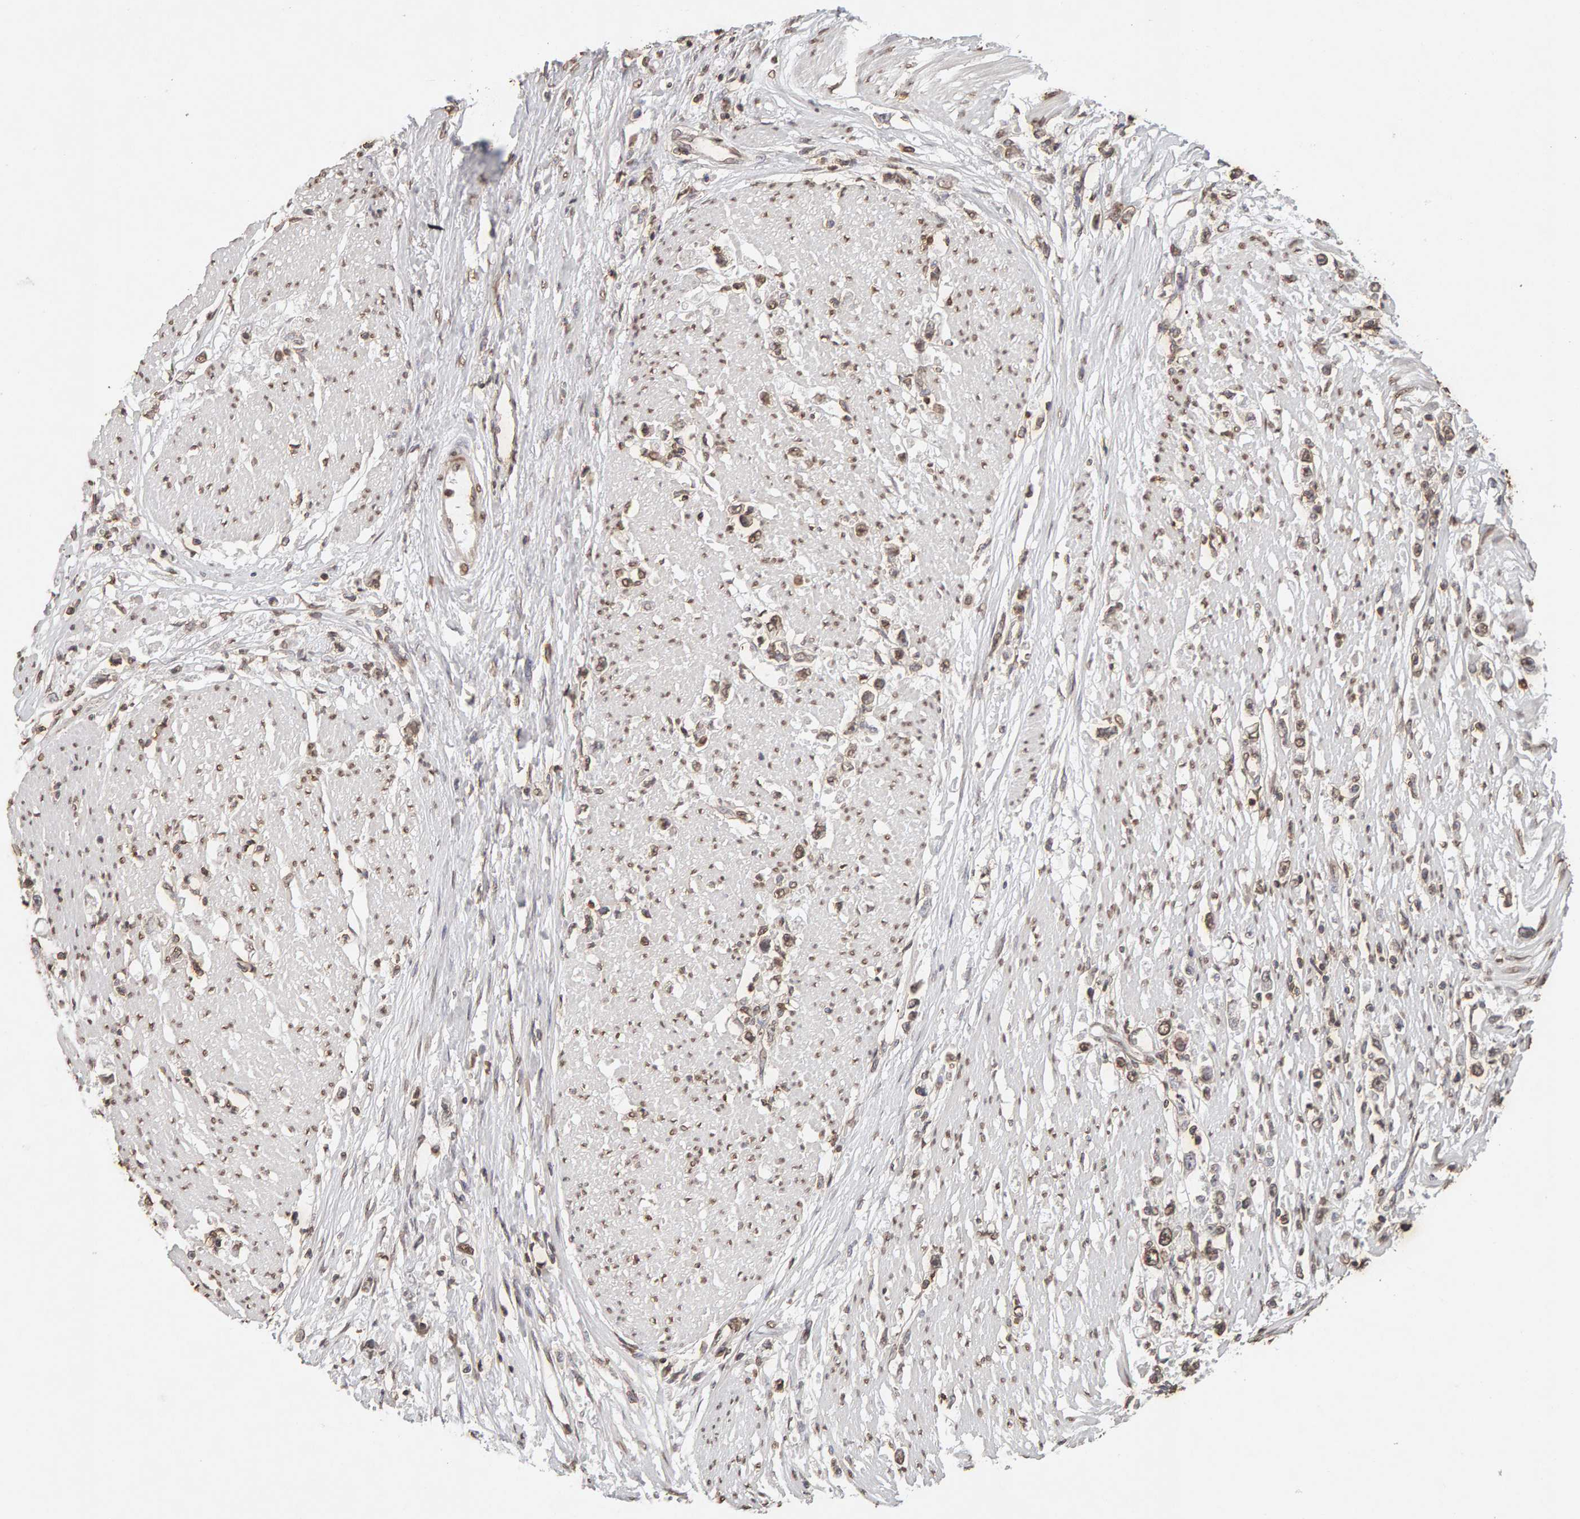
{"staining": {"intensity": "weak", "quantity": ">75%", "location": "nuclear"}, "tissue": "stomach cancer", "cell_type": "Tumor cells", "image_type": "cancer", "snomed": [{"axis": "morphology", "description": "Adenocarcinoma, NOS"}, {"axis": "topography", "description": "Stomach"}], "caption": "The image demonstrates immunohistochemical staining of stomach cancer (adenocarcinoma). There is weak nuclear positivity is identified in approximately >75% of tumor cells.", "gene": "DNAJB5", "patient": {"sex": "female", "age": 59}}